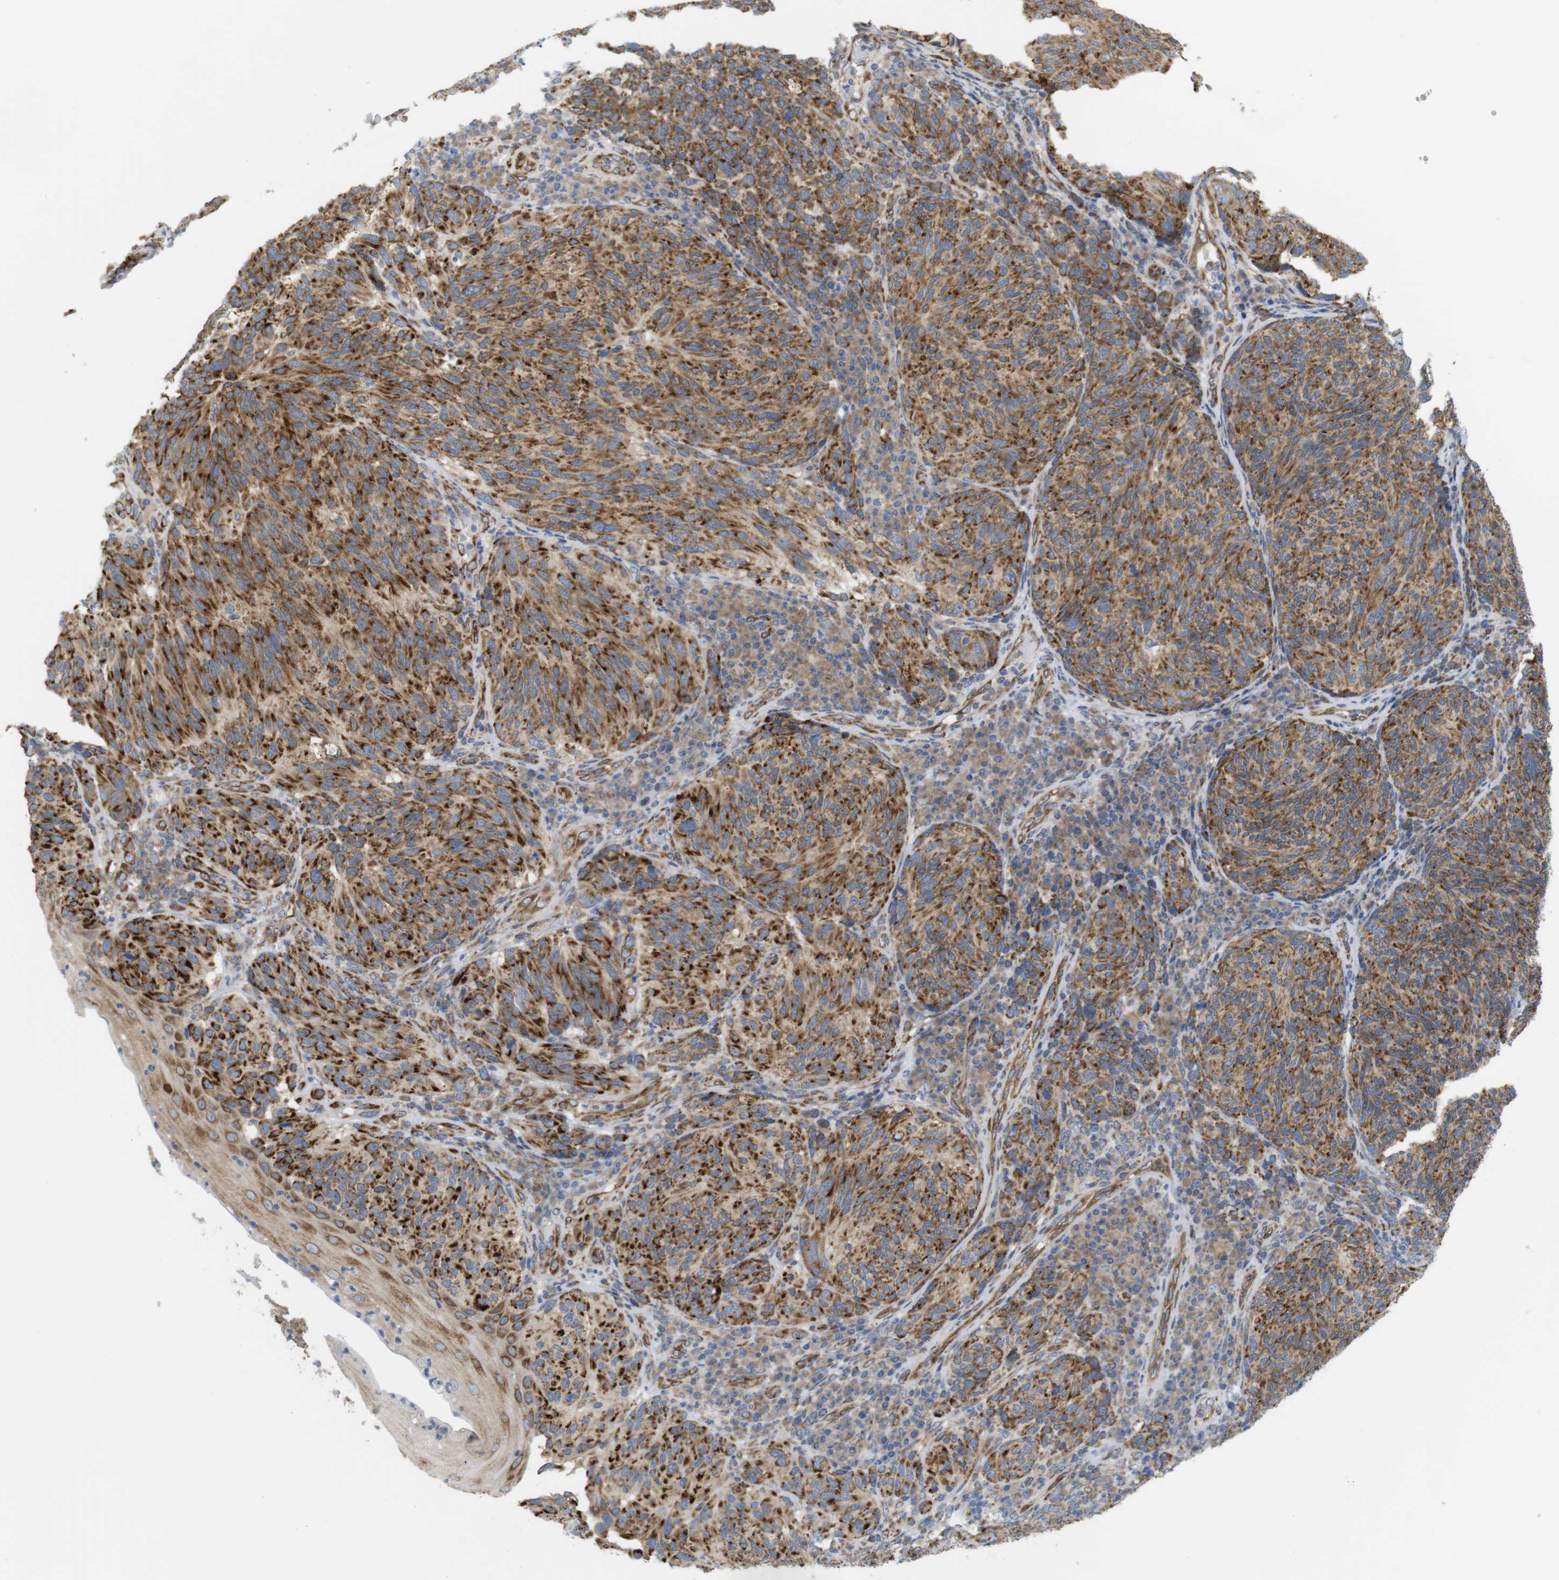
{"staining": {"intensity": "strong", "quantity": ">75%", "location": "cytoplasmic/membranous"}, "tissue": "melanoma", "cell_type": "Tumor cells", "image_type": "cancer", "snomed": [{"axis": "morphology", "description": "Malignant melanoma, NOS"}, {"axis": "topography", "description": "Skin"}], "caption": "Protein staining of melanoma tissue exhibits strong cytoplasmic/membranous positivity in approximately >75% of tumor cells. (IHC, brightfield microscopy, high magnification).", "gene": "PCNX2", "patient": {"sex": "female", "age": 73}}